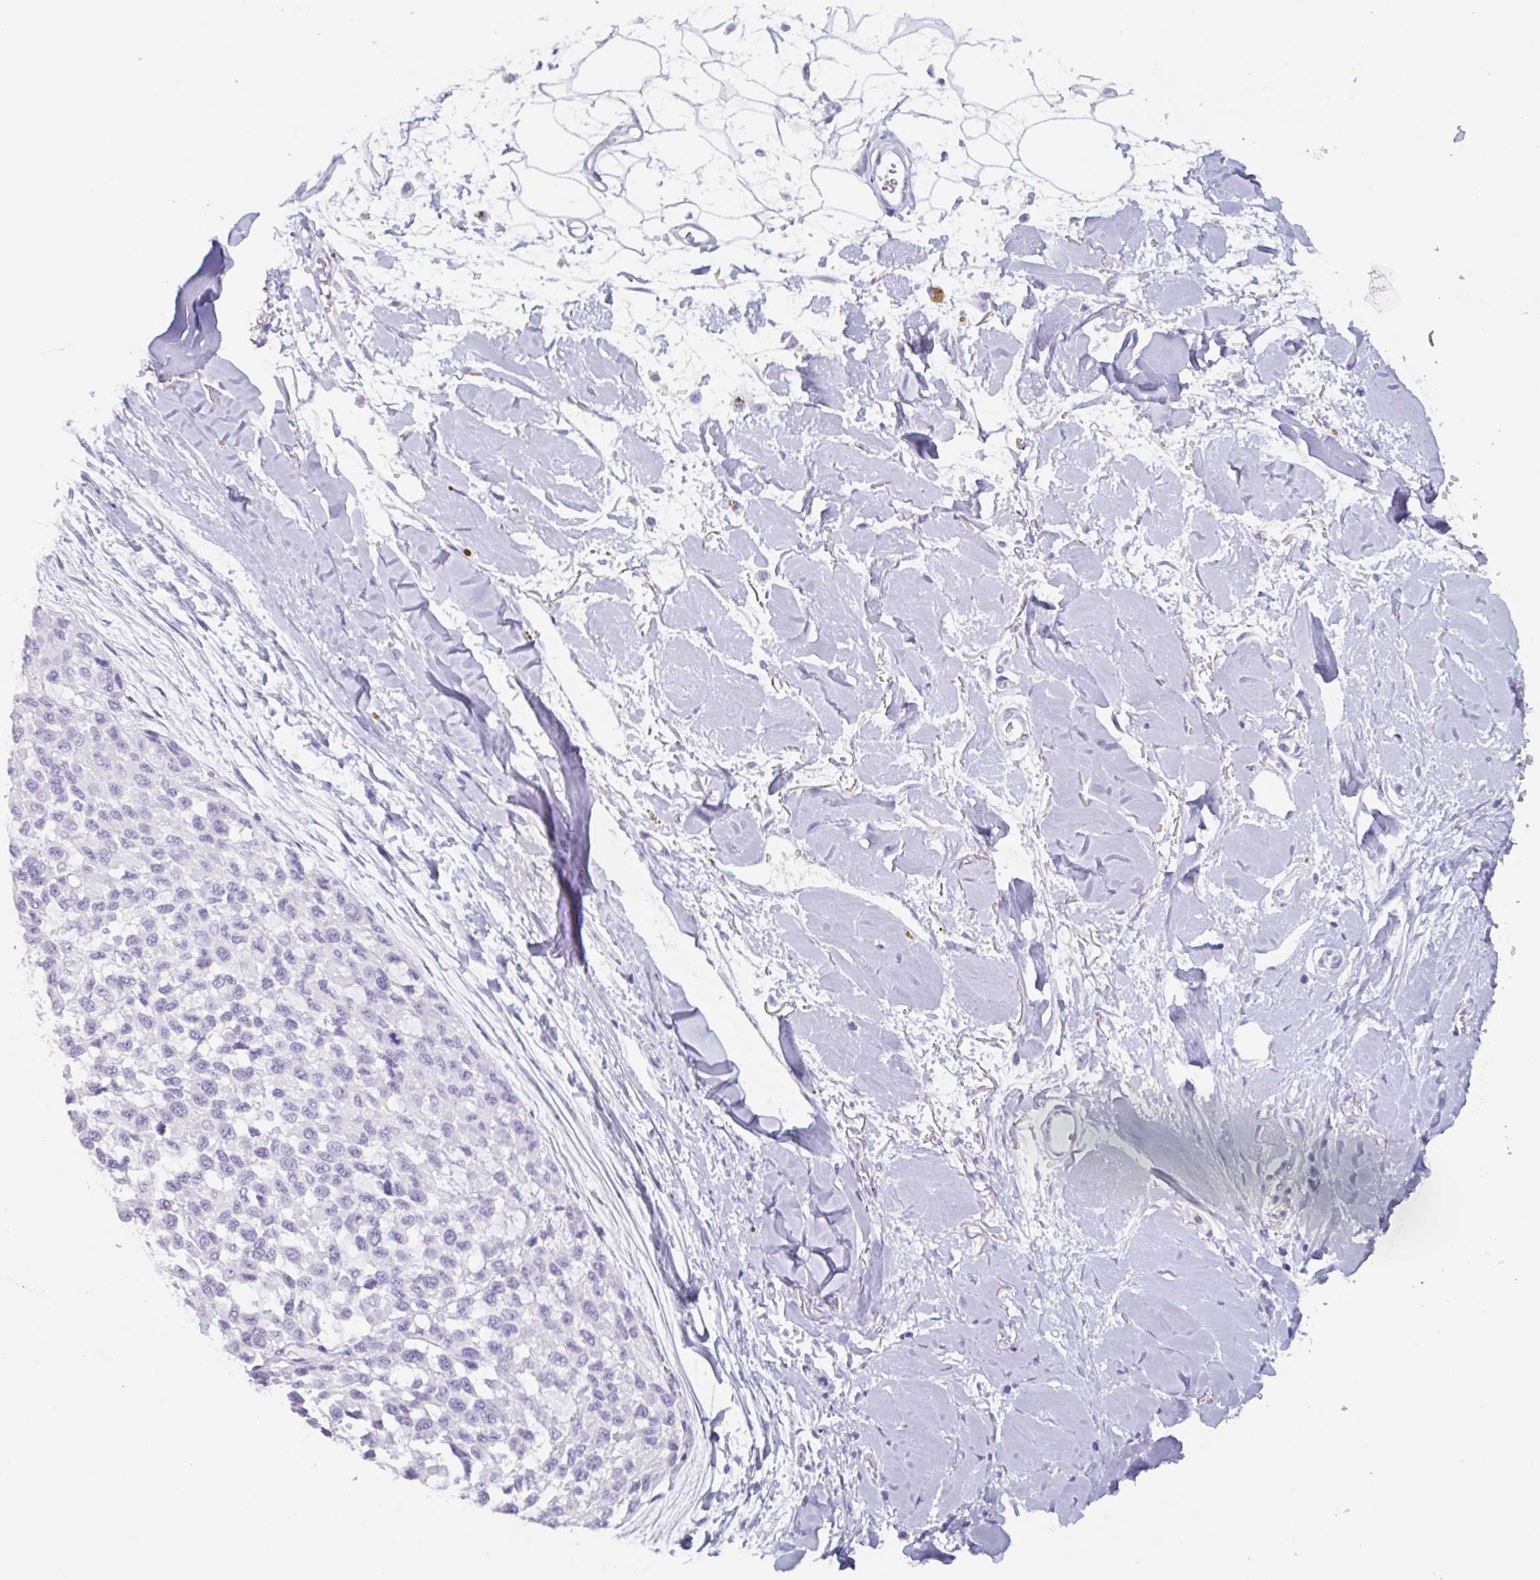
{"staining": {"intensity": "negative", "quantity": "none", "location": "none"}, "tissue": "melanoma", "cell_type": "Tumor cells", "image_type": "cancer", "snomed": [{"axis": "morphology", "description": "Malignant melanoma, NOS"}, {"axis": "topography", "description": "Skin"}], "caption": "The photomicrograph exhibits no staining of tumor cells in melanoma. The staining is performed using DAB (3,3'-diaminobenzidine) brown chromogen with nuclei counter-stained in using hematoxylin.", "gene": "EMC4", "patient": {"sex": "male", "age": 62}}